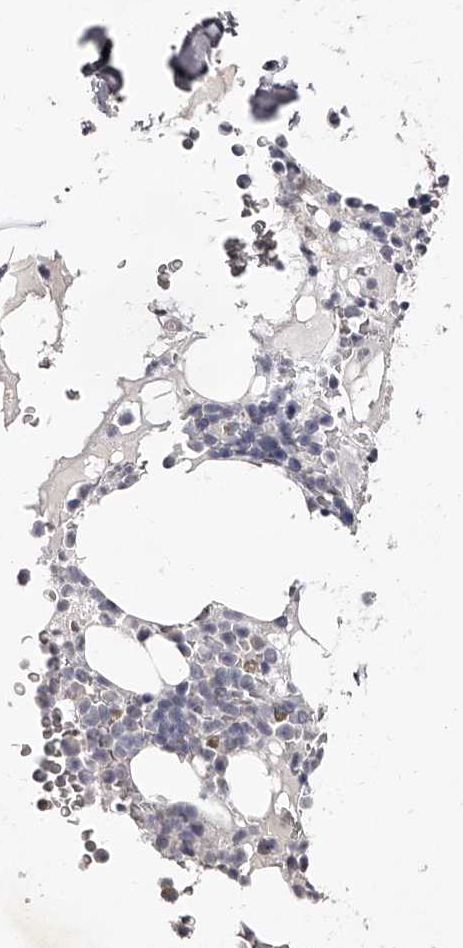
{"staining": {"intensity": "negative", "quantity": "none", "location": "none"}, "tissue": "bone marrow", "cell_type": "Hematopoietic cells", "image_type": "normal", "snomed": [{"axis": "morphology", "description": "Normal tissue, NOS"}, {"axis": "topography", "description": "Bone marrow"}], "caption": "Immunohistochemistry of normal human bone marrow displays no expression in hematopoietic cells. (Stains: DAB immunohistochemistry with hematoxylin counter stain, Microscopy: brightfield microscopy at high magnification).", "gene": "NT5DC1", "patient": {"sex": "male", "age": 58}}